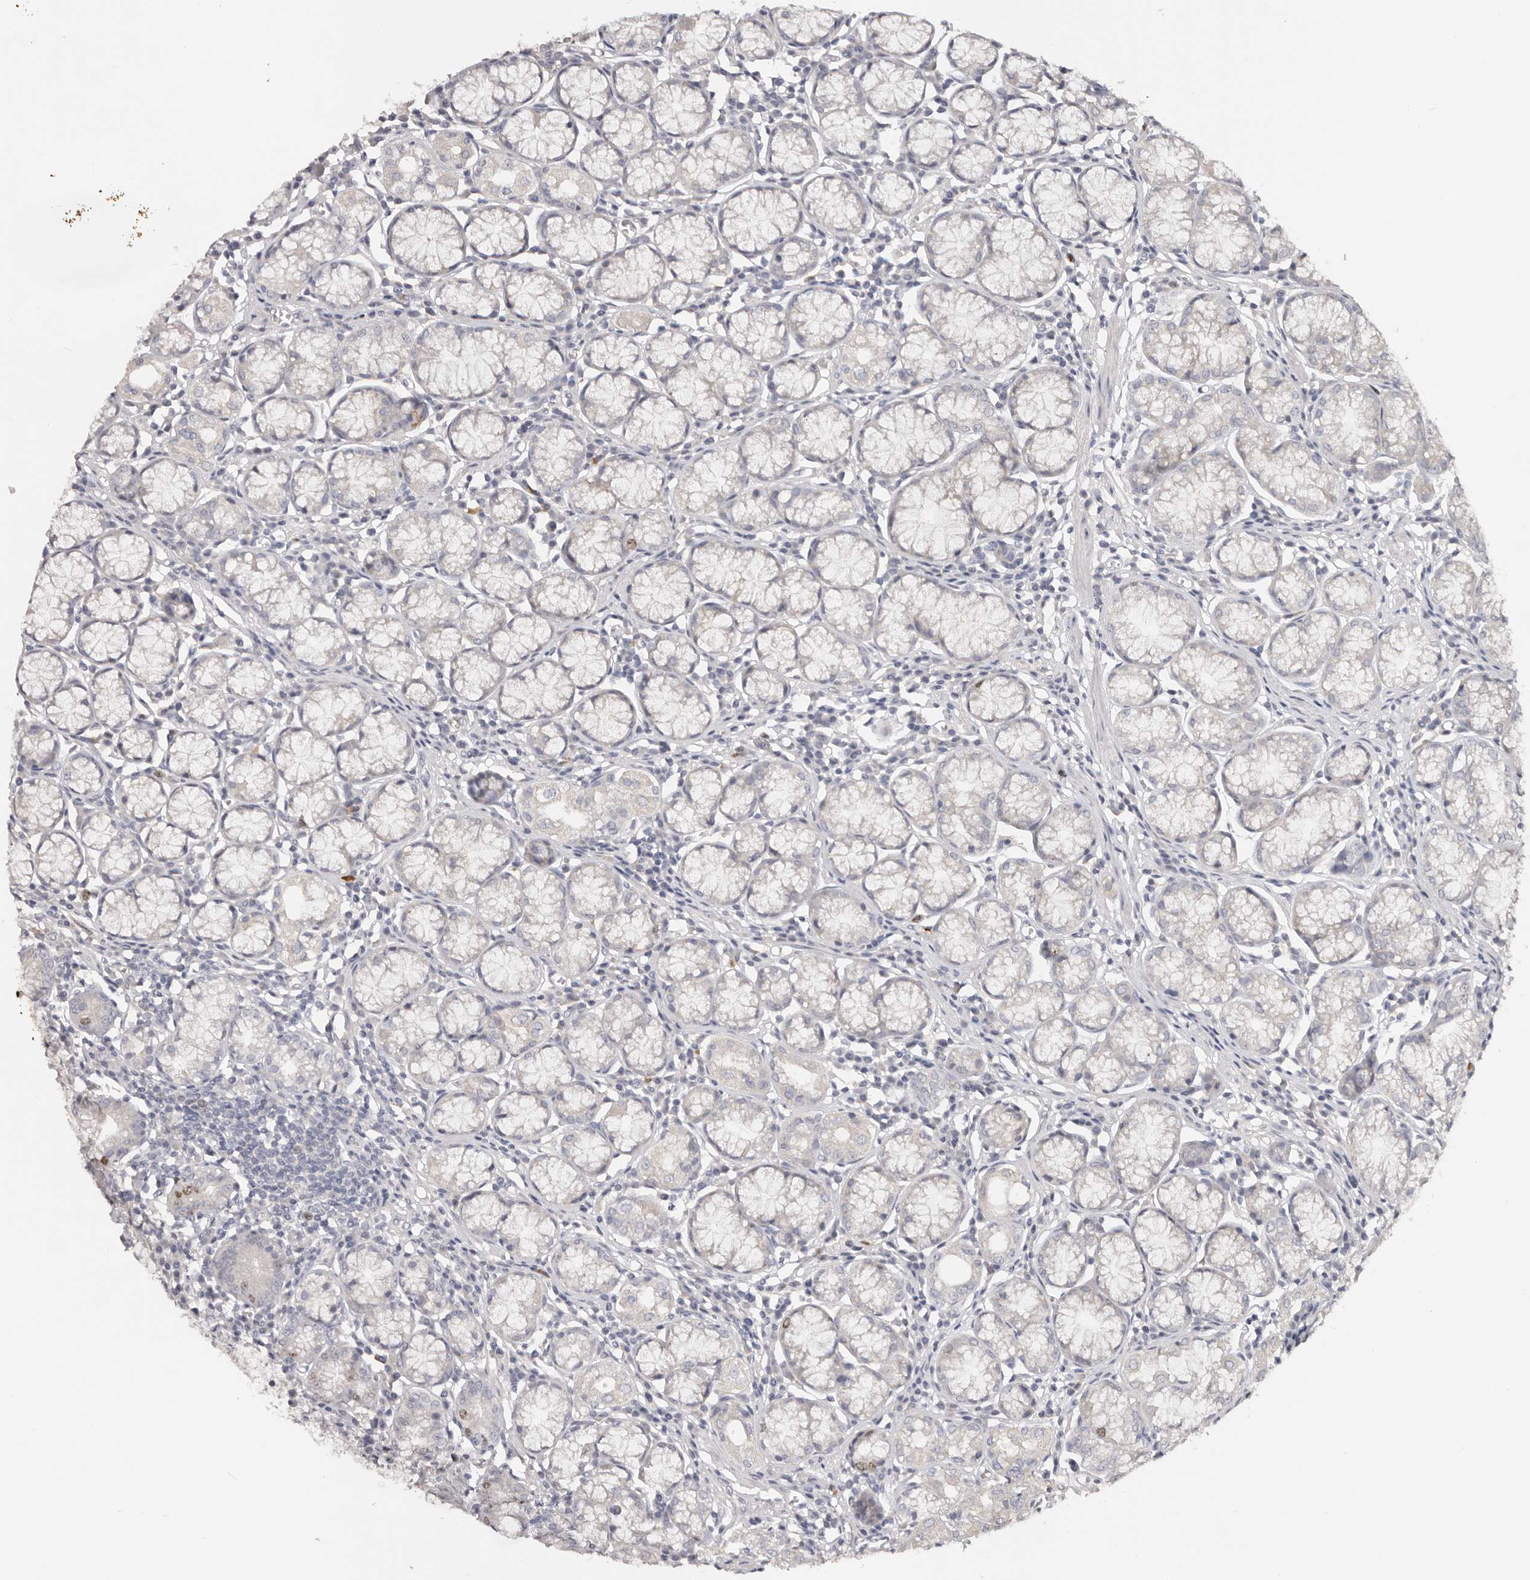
{"staining": {"intensity": "moderate", "quantity": "<25%", "location": "nuclear"}, "tissue": "stomach", "cell_type": "Glandular cells", "image_type": "normal", "snomed": [{"axis": "morphology", "description": "Normal tissue, NOS"}, {"axis": "topography", "description": "Stomach"}], "caption": "A brown stain labels moderate nuclear positivity of a protein in glandular cells of normal stomach.", "gene": "CCDC190", "patient": {"sex": "male", "age": 55}}